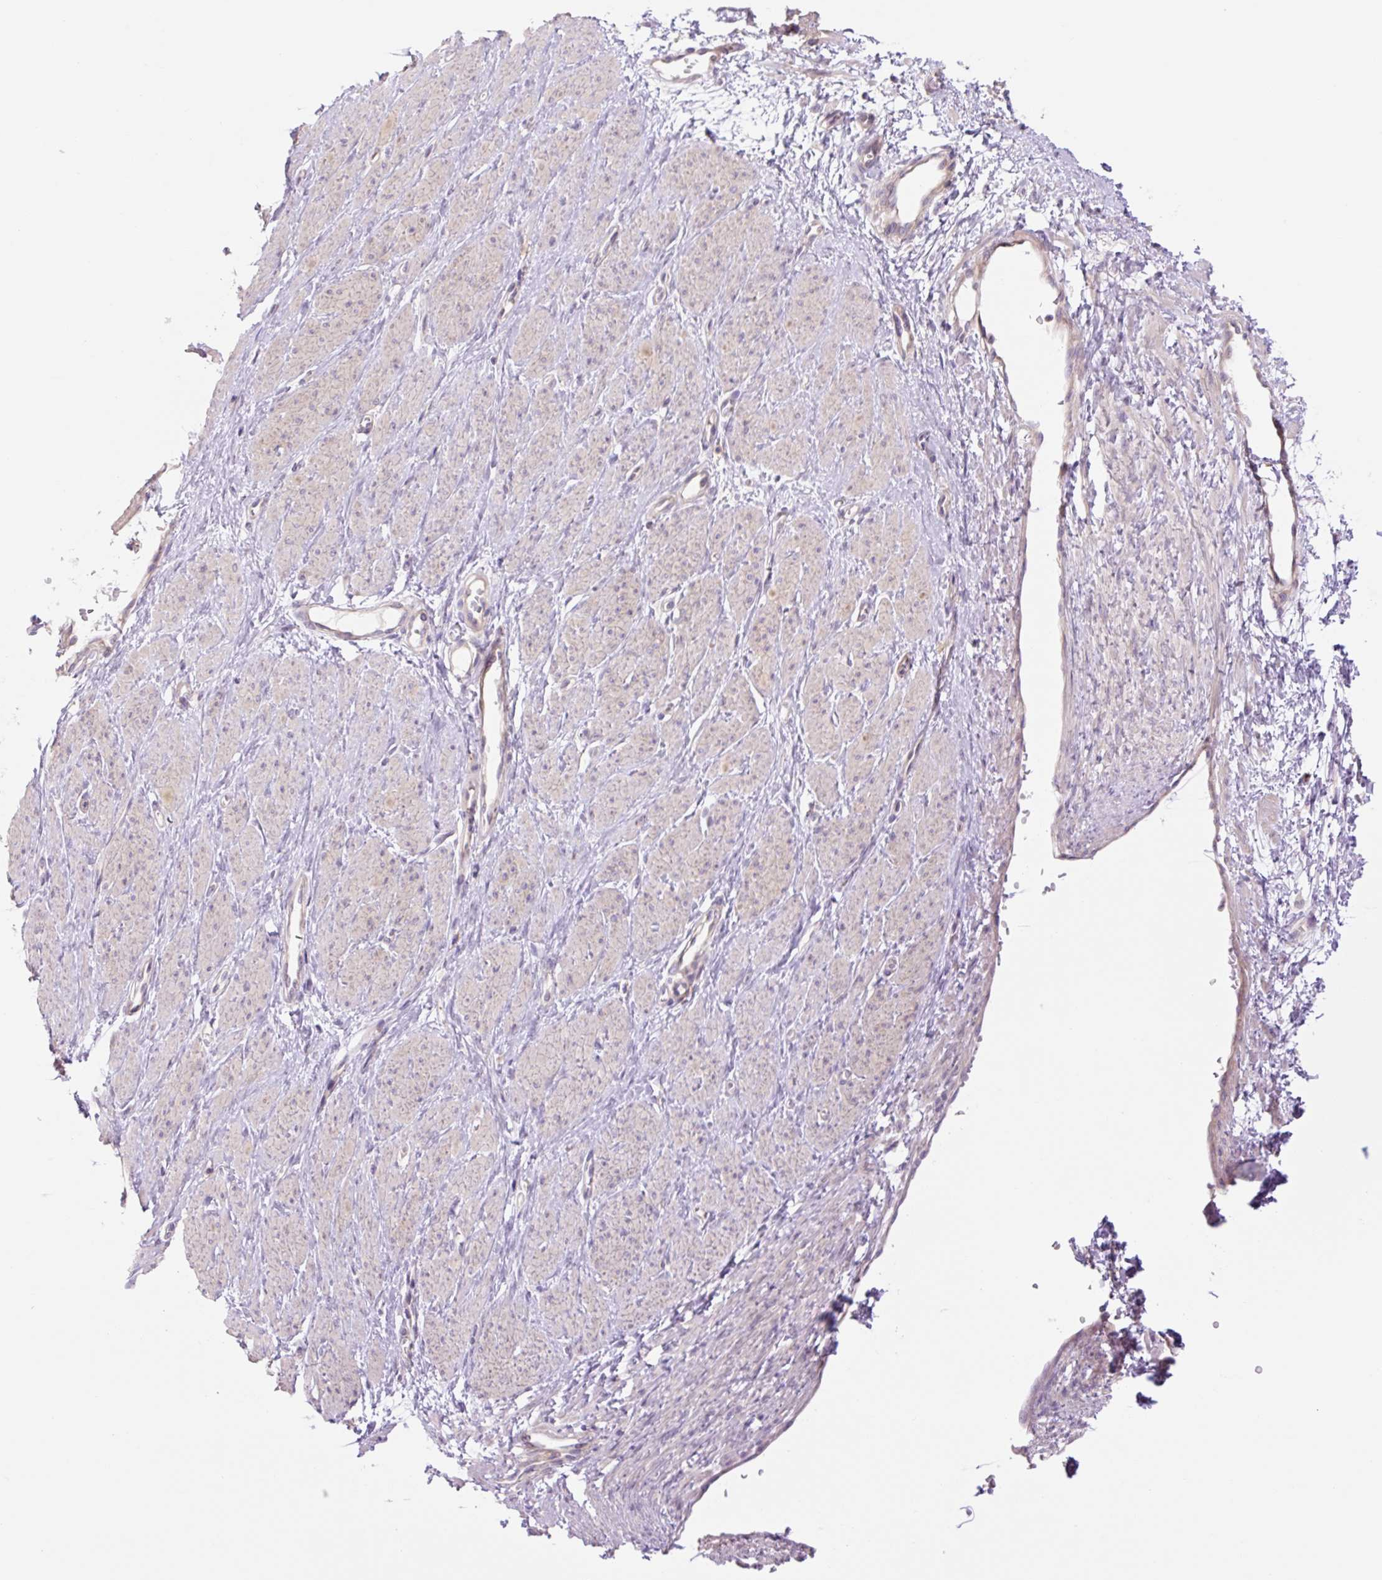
{"staining": {"intensity": "negative", "quantity": "none", "location": "none"}, "tissue": "smooth muscle", "cell_type": "Smooth muscle cells", "image_type": "normal", "snomed": [{"axis": "morphology", "description": "Normal tissue, NOS"}, {"axis": "topography", "description": "Smooth muscle"}, {"axis": "topography", "description": "Uterus"}], "caption": "A high-resolution micrograph shows immunohistochemistry (IHC) staining of normal smooth muscle, which shows no significant staining in smooth muscle cells.", "gene": "GRID2", "patient": {"sex": "female", "age": 39}}